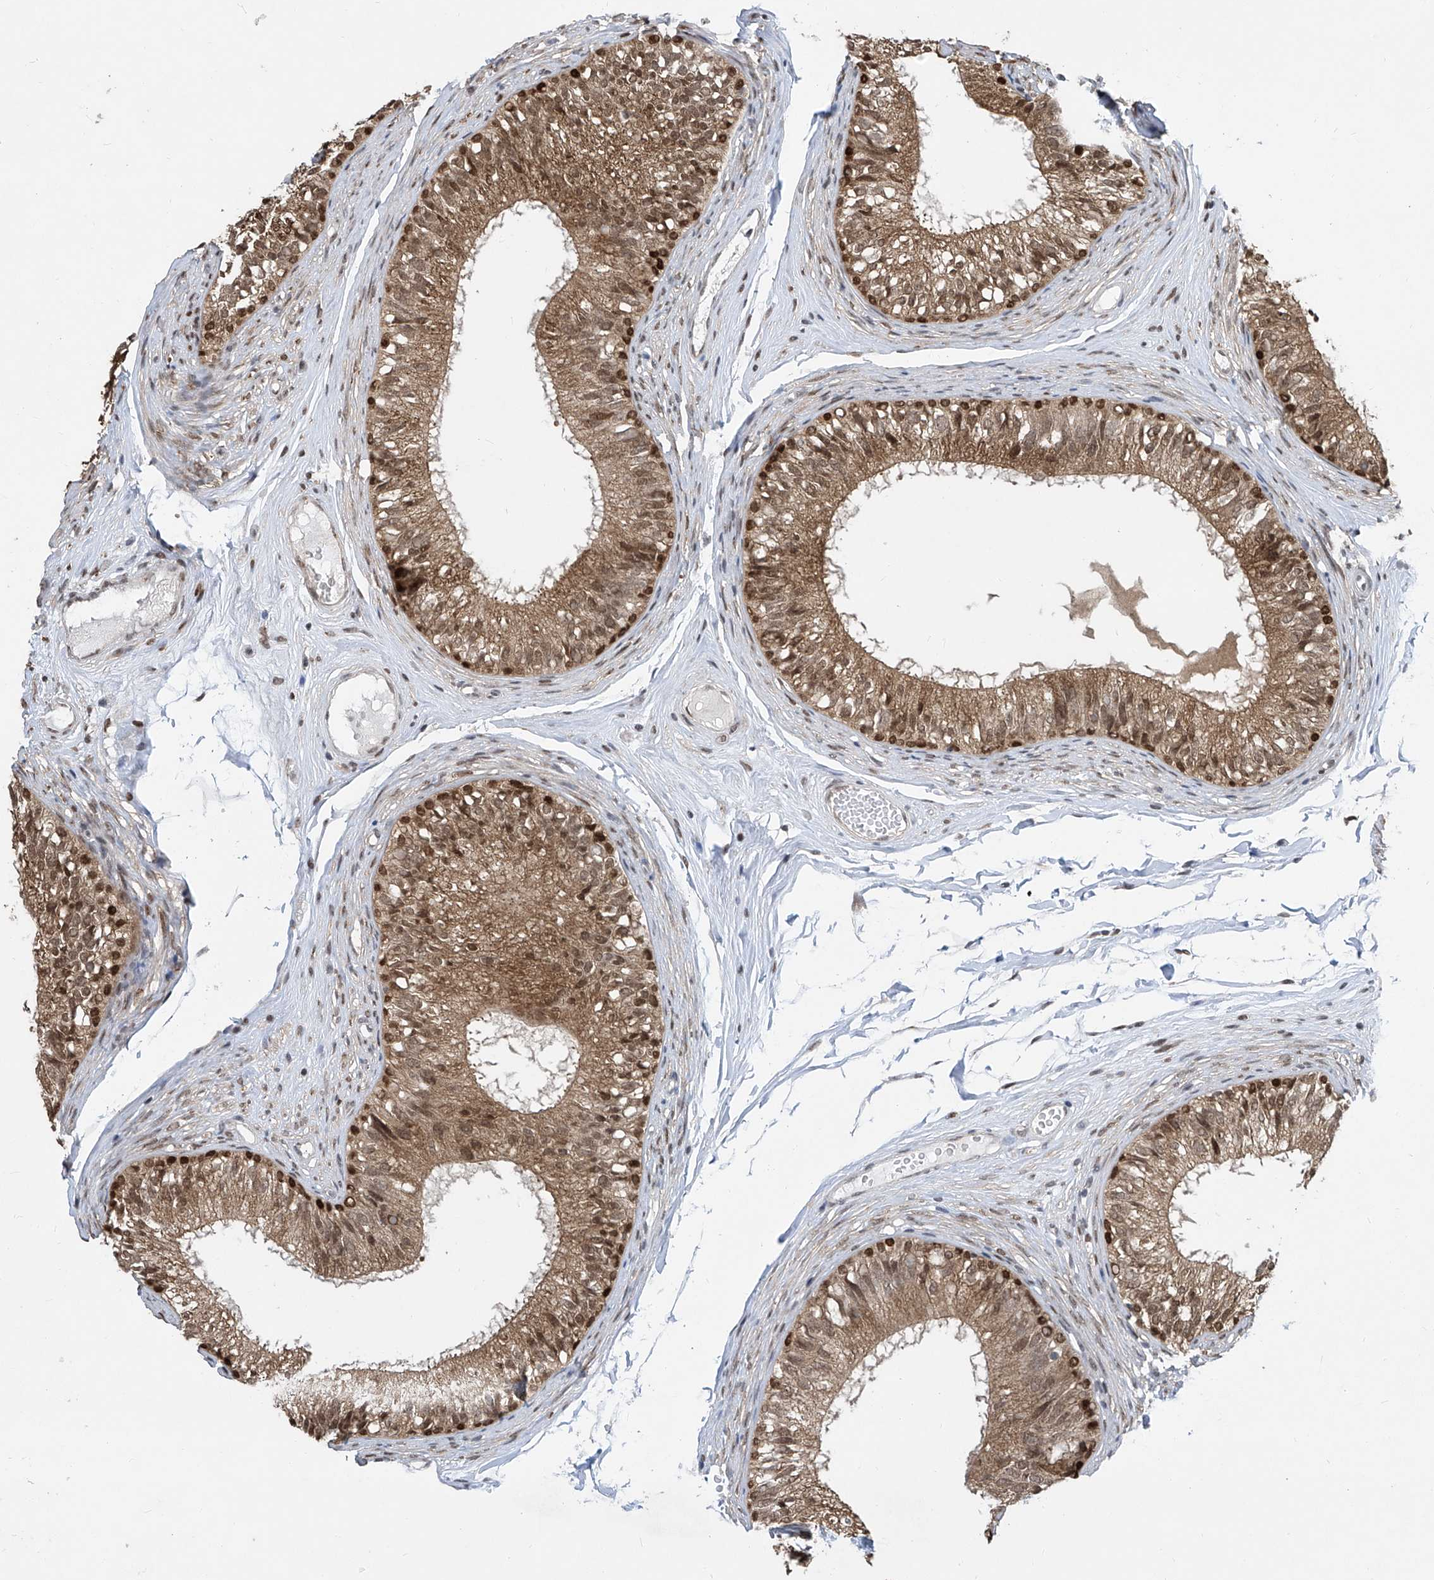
{"staining": {"intensity": "moderate", "quantity": ">75%", "location": "cytoplasmic/membranous,nuclear"}, "tissue": "epididymis", "cell_type": "Glandular cells", "image_type": "normal", "snomed": [{"axis": "morphology", "description": "Normal tissue, NOS"}, {"axis": "morphology", "description": "Seminoma in situ"}, {"axis": "topography", "description": "Testis"}, {"axis": "topography", "description": "Epididymis"}], "caption": "Epididymis stained with a protein marker demonstrates moderate staining in glandular cells.", "gene": "CETN1", "patient": {"sex": "male", "age": 28}}